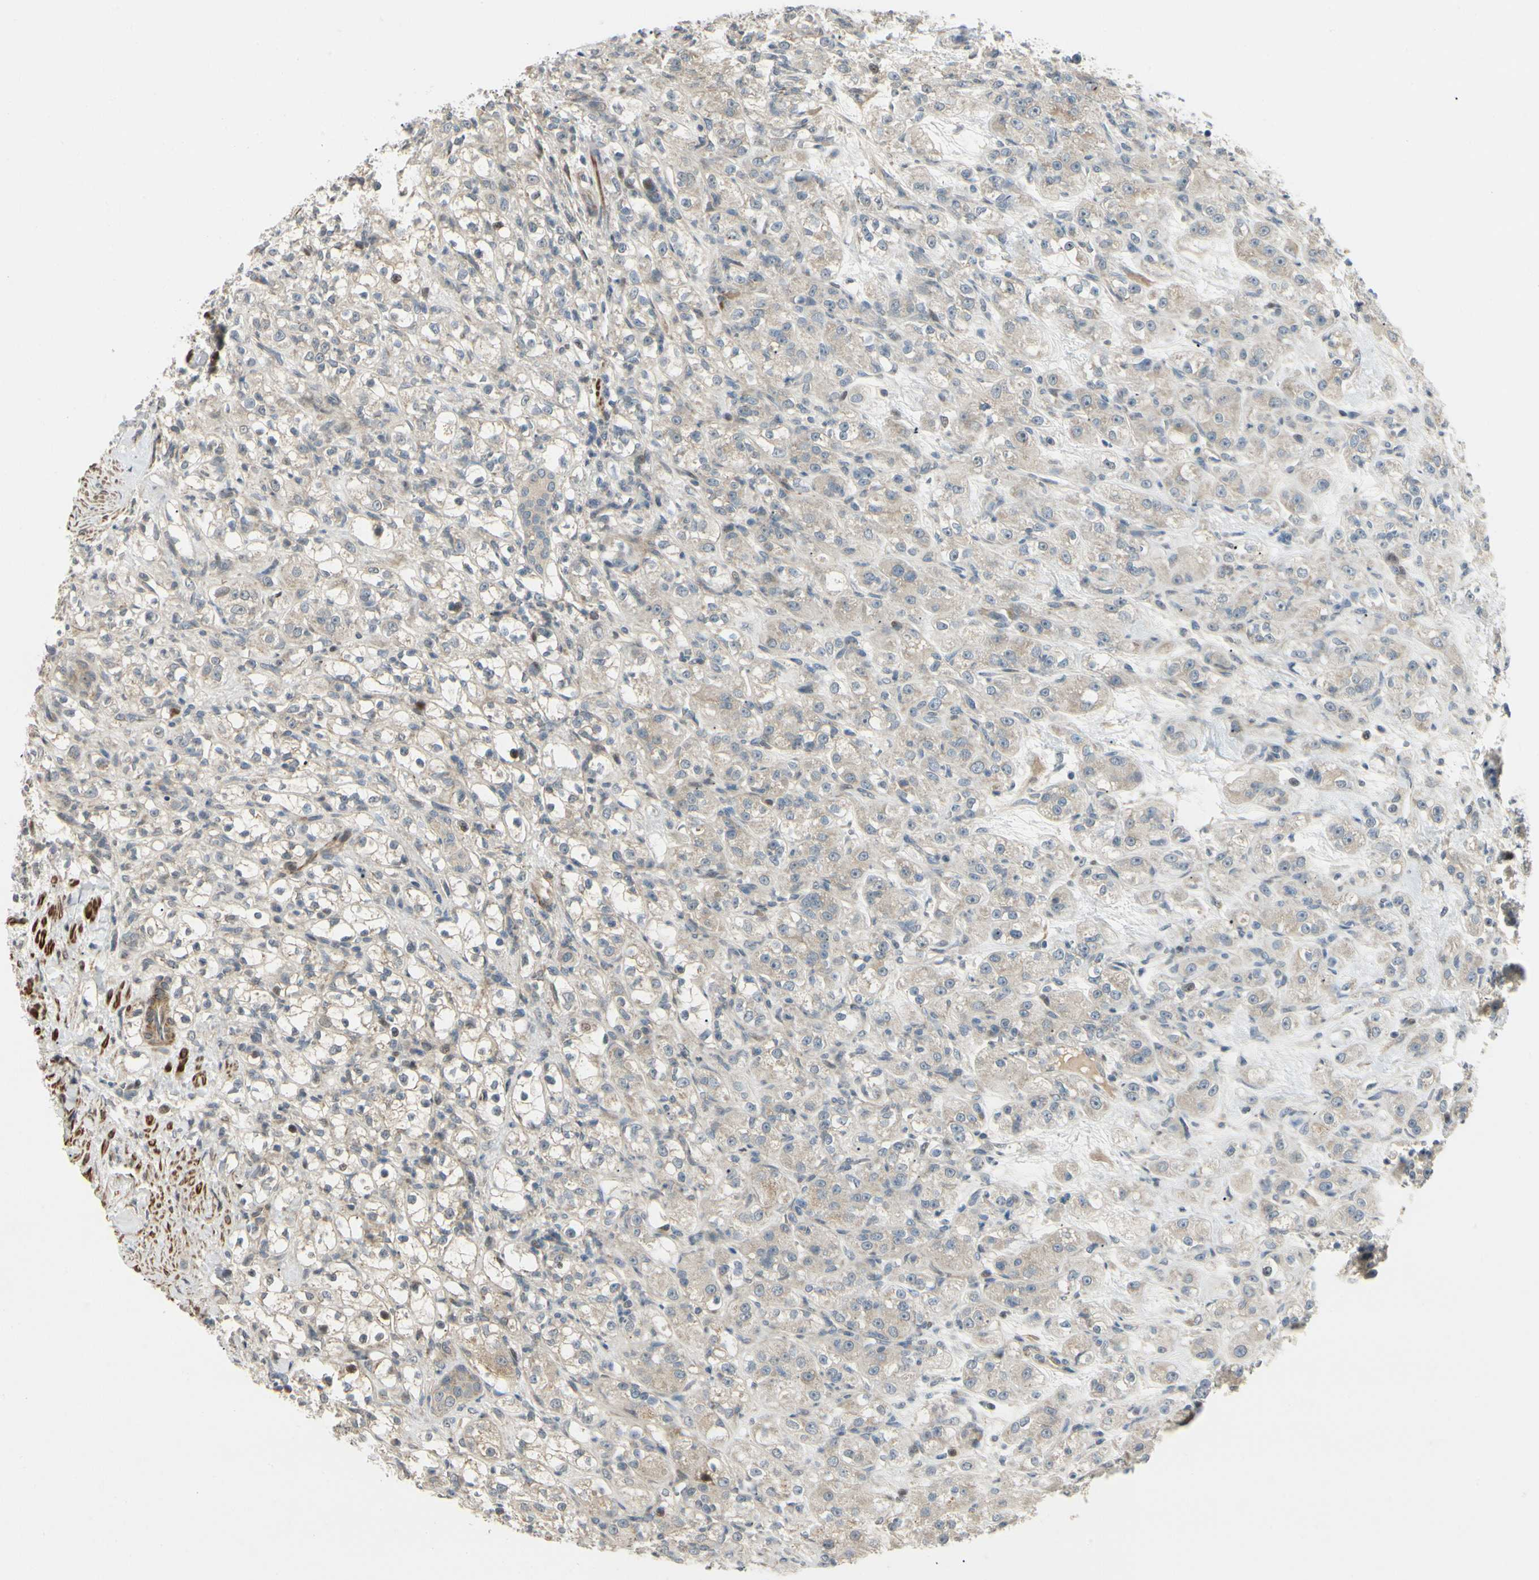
{"staining": {"intensity": "weak", "quantity": ">75%", "location": "cytoplasmic/membranous"}, "tissue": "renal cancer", "cell_type": "Tumor cells", "image_type": "cancer", "snomed": [{"axis": "morphology", "description": "Normal tissue, NOS"}, {"axis": "morphology", "description": "Adenocarcinoma, NOS"}, {"axis": "topography", "description": "Kidney"}], "caption": "Immunohistochemical staining of human adenocarcinoma (renal) demonstrates low levels of weak cytoplasmic/membranous positivity in approximately >75% of tumor cells.", "gene": "P4HA3", "patient": {"sex": "male", "age": 61}}